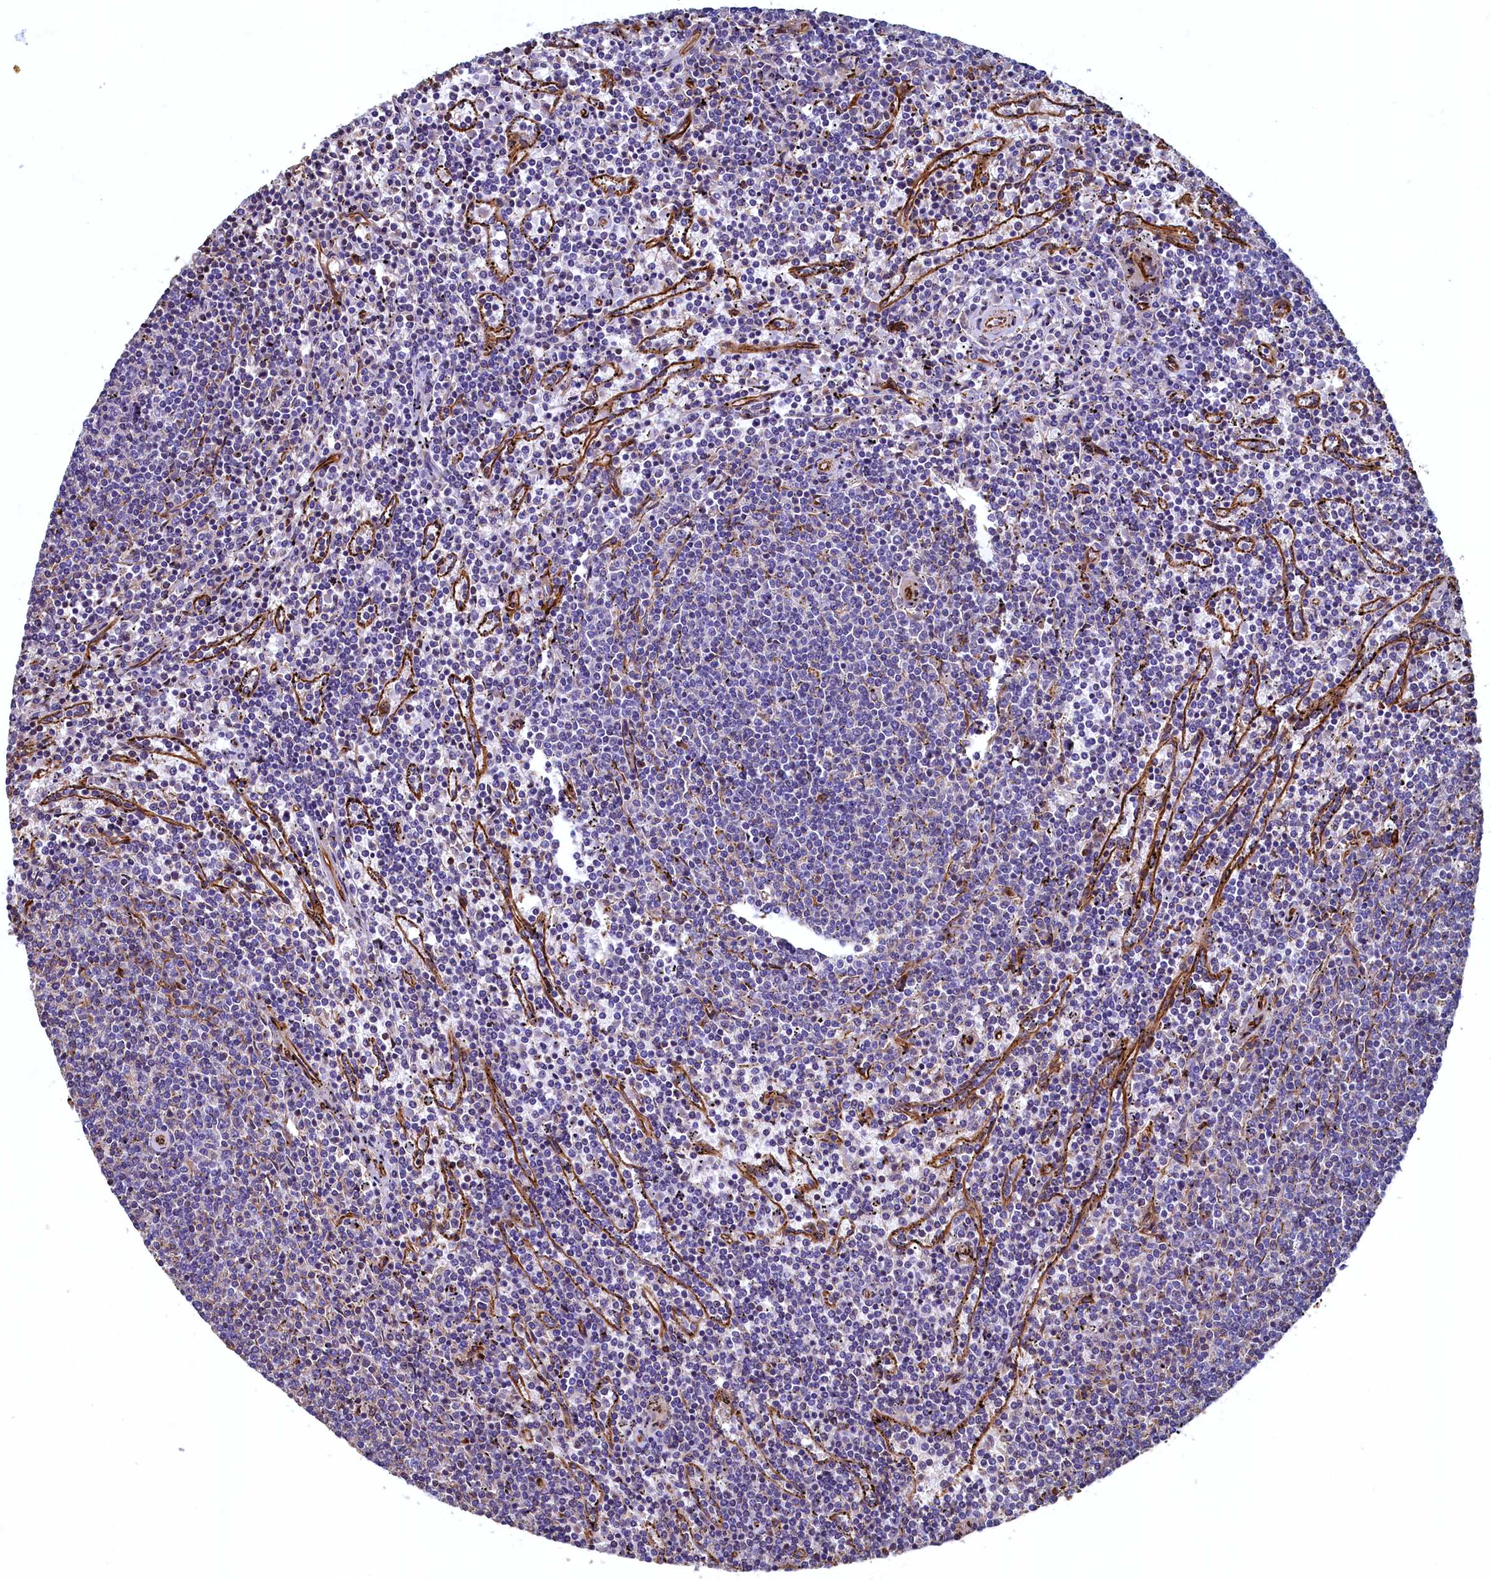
{"staining": {"intensity": "negative", "quantity": "none", "location": "none"}, "tissue": "lymphoma", "cell_type": "Tumor cells", "image_type": "cancer", "snomed": [{"axis": "morphology", "description": "Malignant lymphoma, non-Hodgkin's type, Low grade"}, {"axis": "topography", "description": "Spleen"}], "caption": "There is no significant staining in tumor cells of malignant lymphoma, non-Hodgkin's type (low-grade). Brightfield microscopy of immunohistochemistry (IHC) stained with DAB (brown) and hematoxylin (blue), captured at high magnification.", "gene": "LRRC57", "patient": {"sex": "female", "age": 50}}